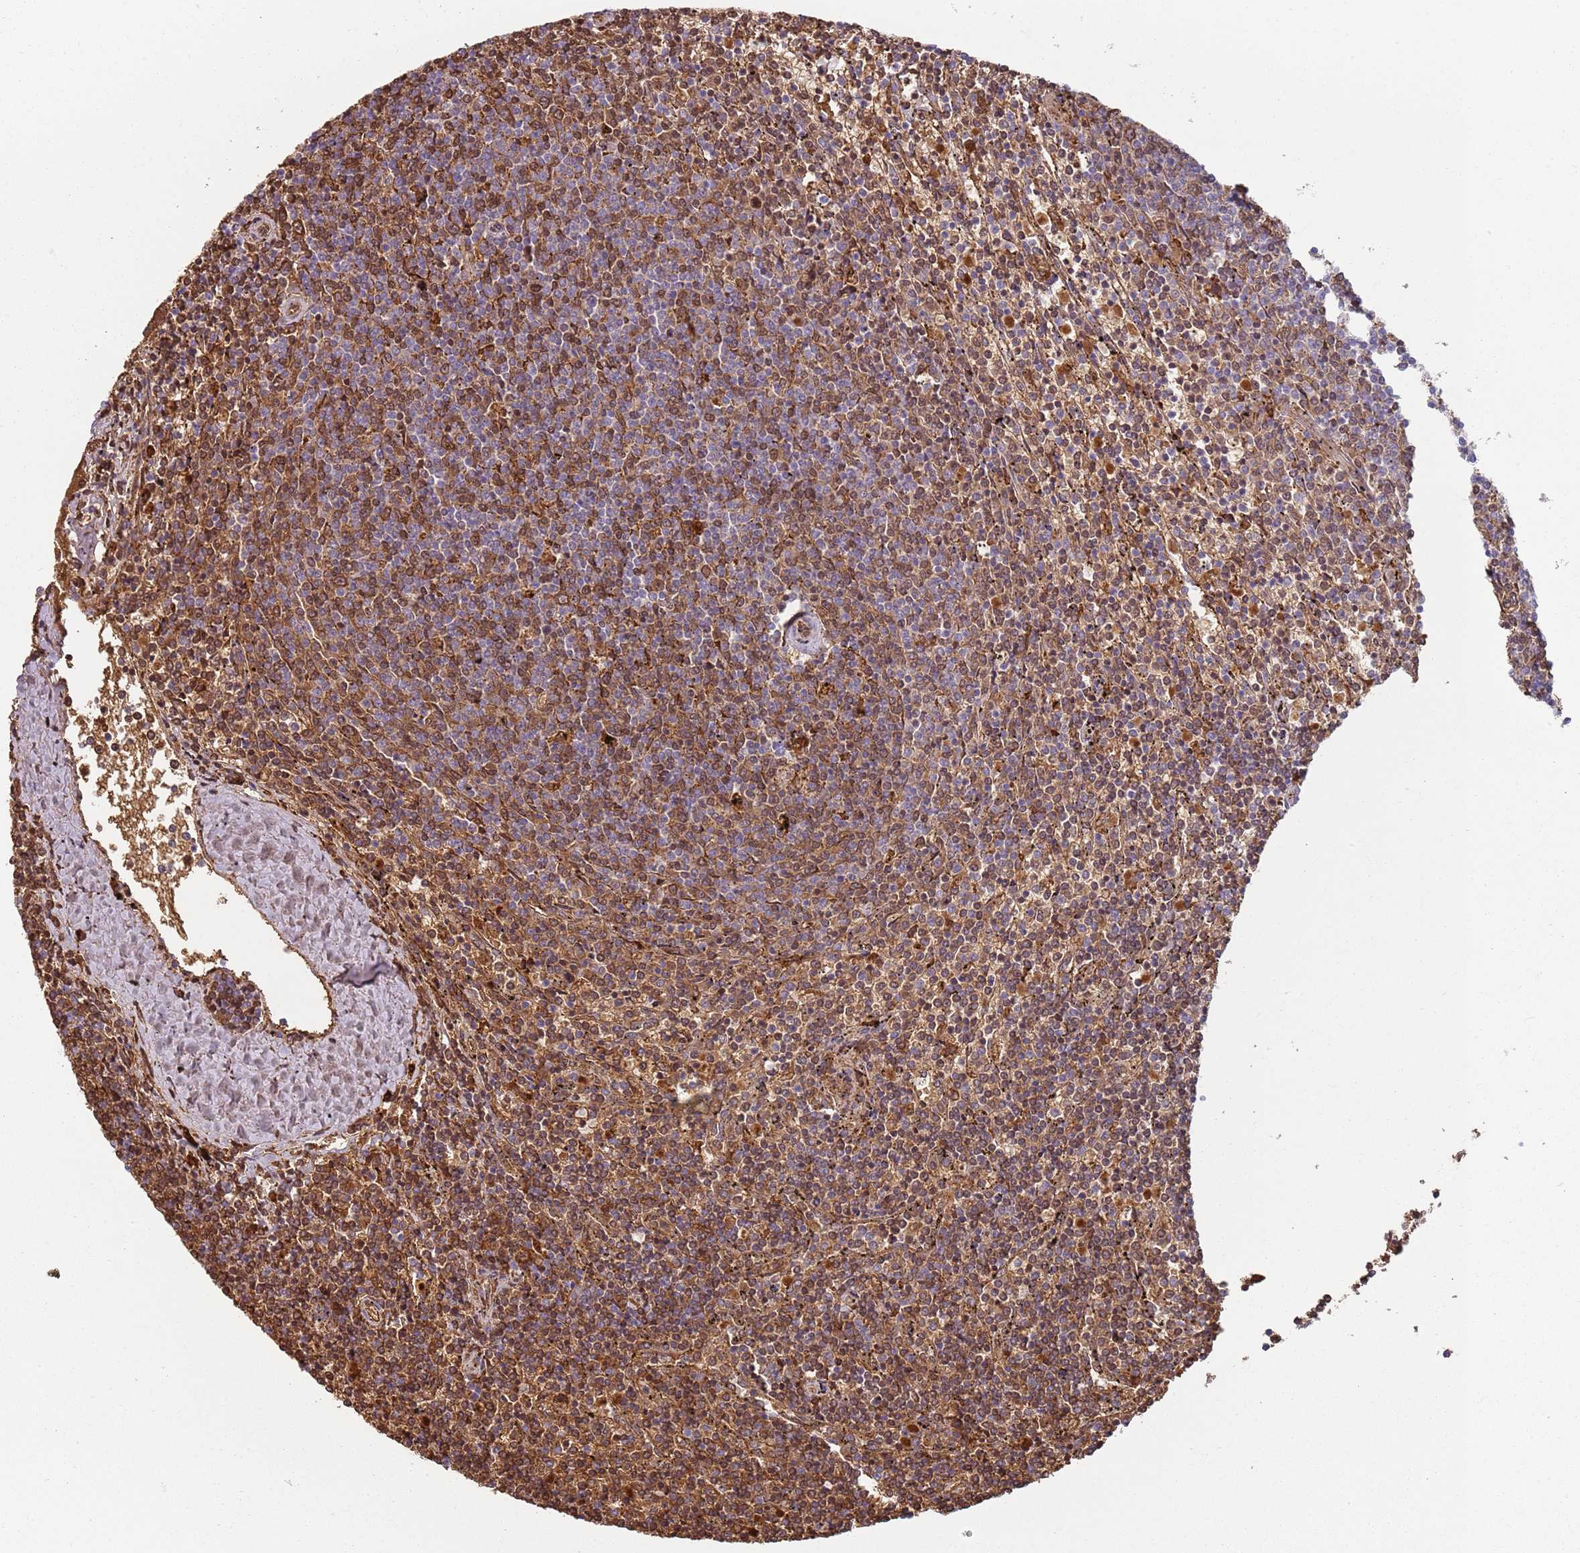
{"staining": {"intensity": "negative", "quantity": "none", "location": "none"}, "tissue": "lymphoma", "cell_type": "Tumor cells", "image_type": "cancer", "snomed": [{"axis": "morphology", "description": "Malignant lymphoma, non-Hodgkin's type, Low grade"}, {"axis": "topography", "description": "Spleen"}], "caption": "DAB (3,3'-diaminobenzidine) immunohistochemical staining of human lymphoma shows no significant positivity in tumor cells.", "gene": "SPATA2", "patient": {"sex": "female", "age": 50}}